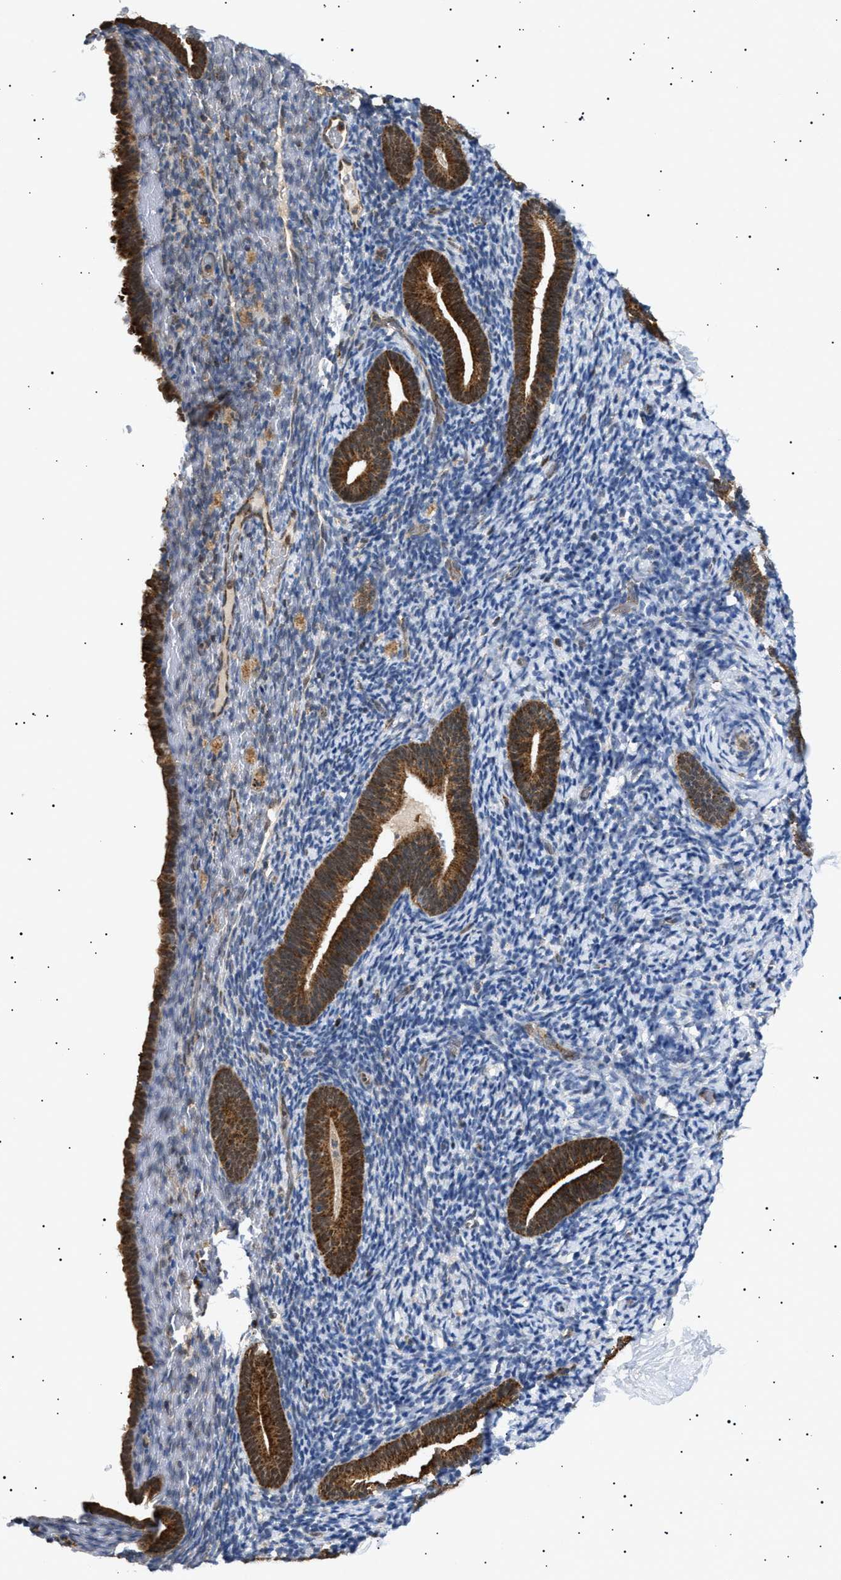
{"staining": {"intensity": "weak", "quantity": "<25%", "location": "cytoplasmic/membranous"}, "tissue": "endometrium", "cell_type": "Cells in endometrial stroma", "image_type": "normal", "snomed": [{"axis": "morphology", "description": "Normal tissue, NOS"}, {"axis": "topography", "description": "Endometrium"}], "caption": "Immunohistochemical staining of benign endometrium displays no significant positivity in cells in endometrial stroma. (Immunohistochemistry, brightfield microscopy, high magnification).", "gene": "SIRT5", "patient": {"sex": "female", "age": 51}}